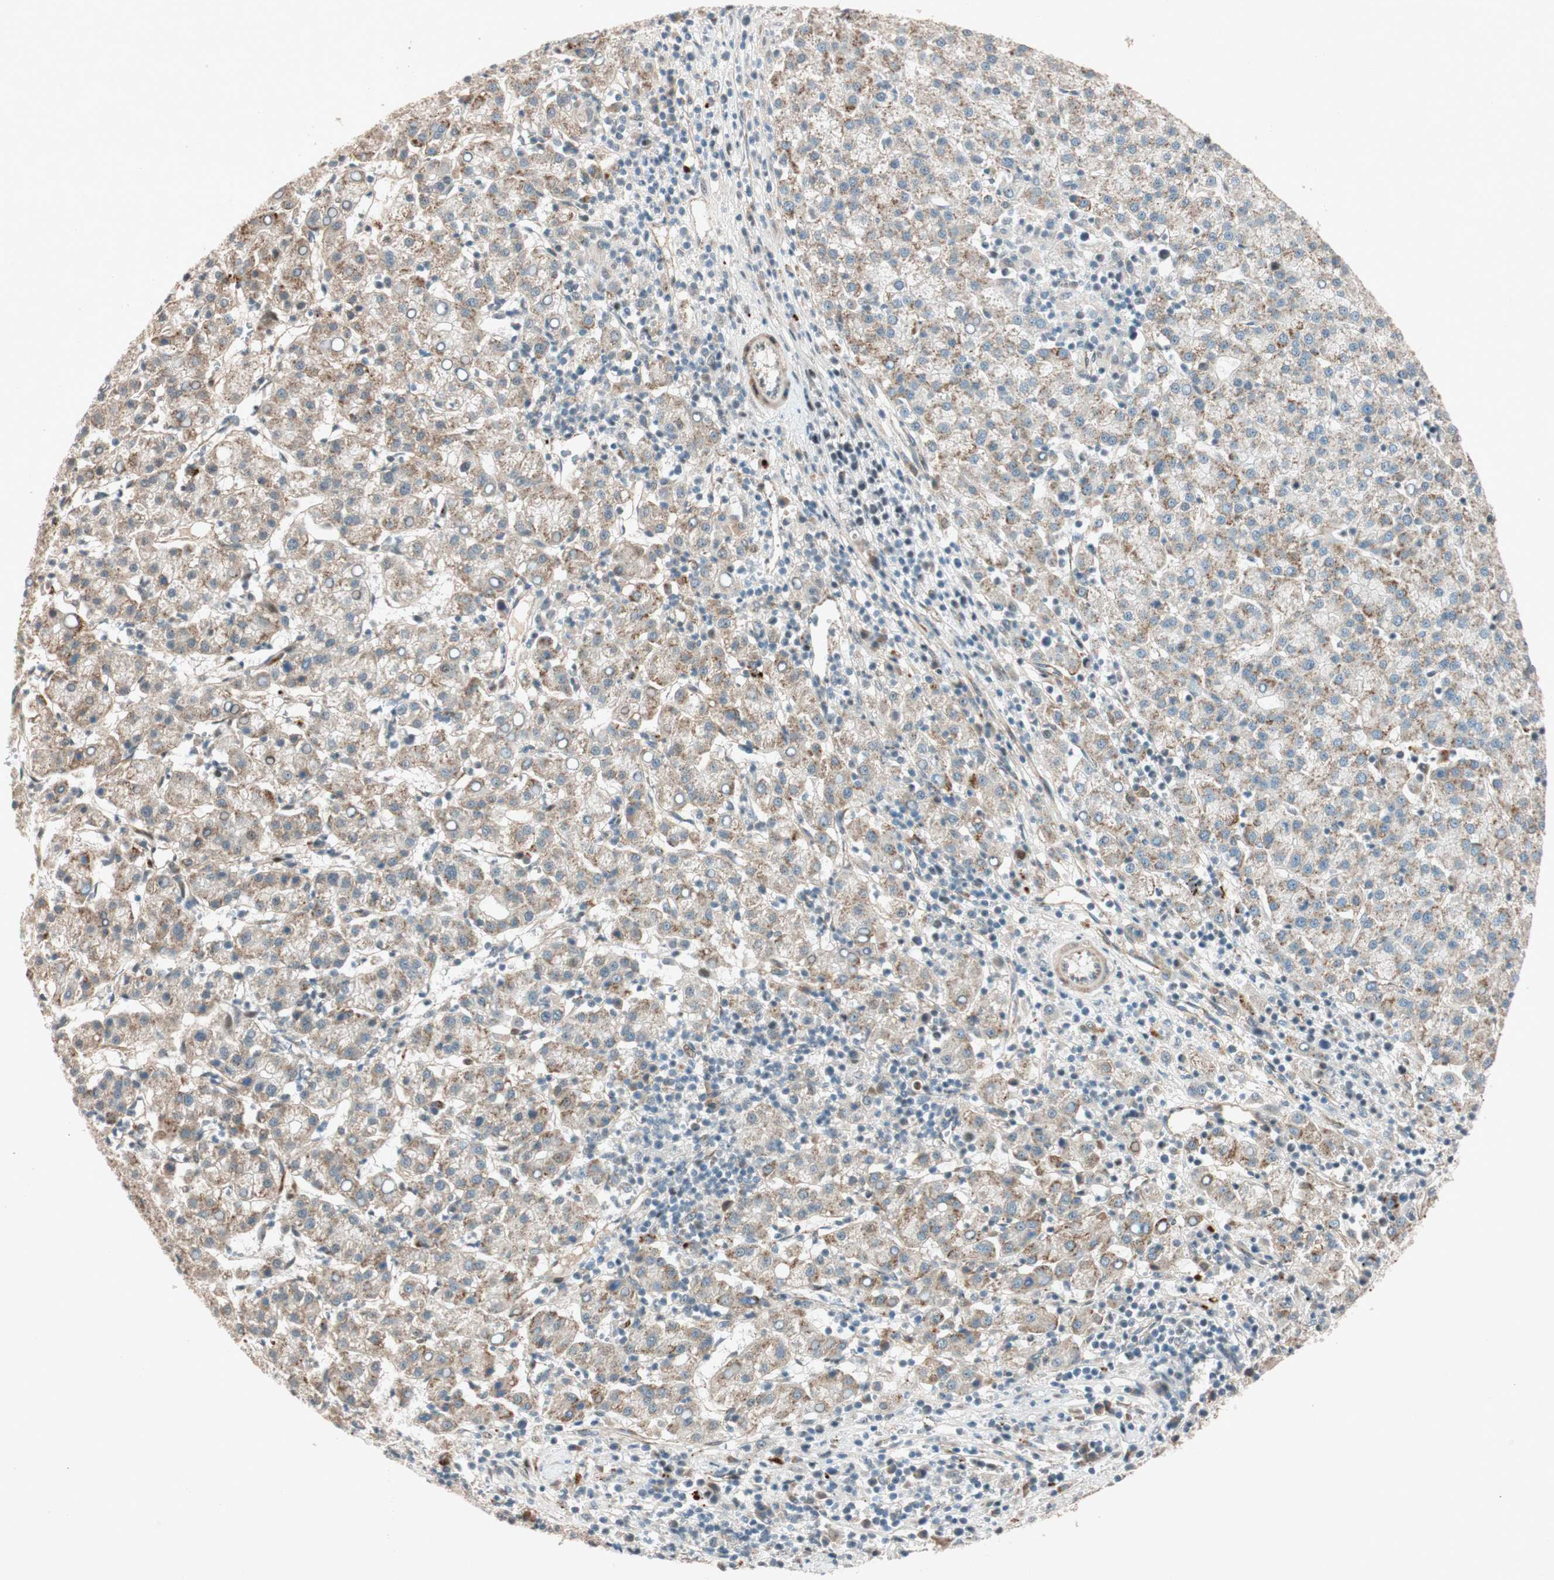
{"staining": {"intensity": "moderate", "quantity": ">75%", "location": "cytoplasmic/membranous"}, "tissue": "liver cancer", "cell_type": "Tumor cells", "image_type": "cancer", "snomed": [{"axis": "morphology", "description": "Carcinoma, Hepatocellular, NOS"}, {"axis": "topography", "description": "Liver"}], "caption": "The immunohistochemical stain labels moderate cytoplasmic/membranous staining in tumor cells of liver cancer tissue.", "gene": "EPHA6", "patient": {"sex": "female", "age": 58}}